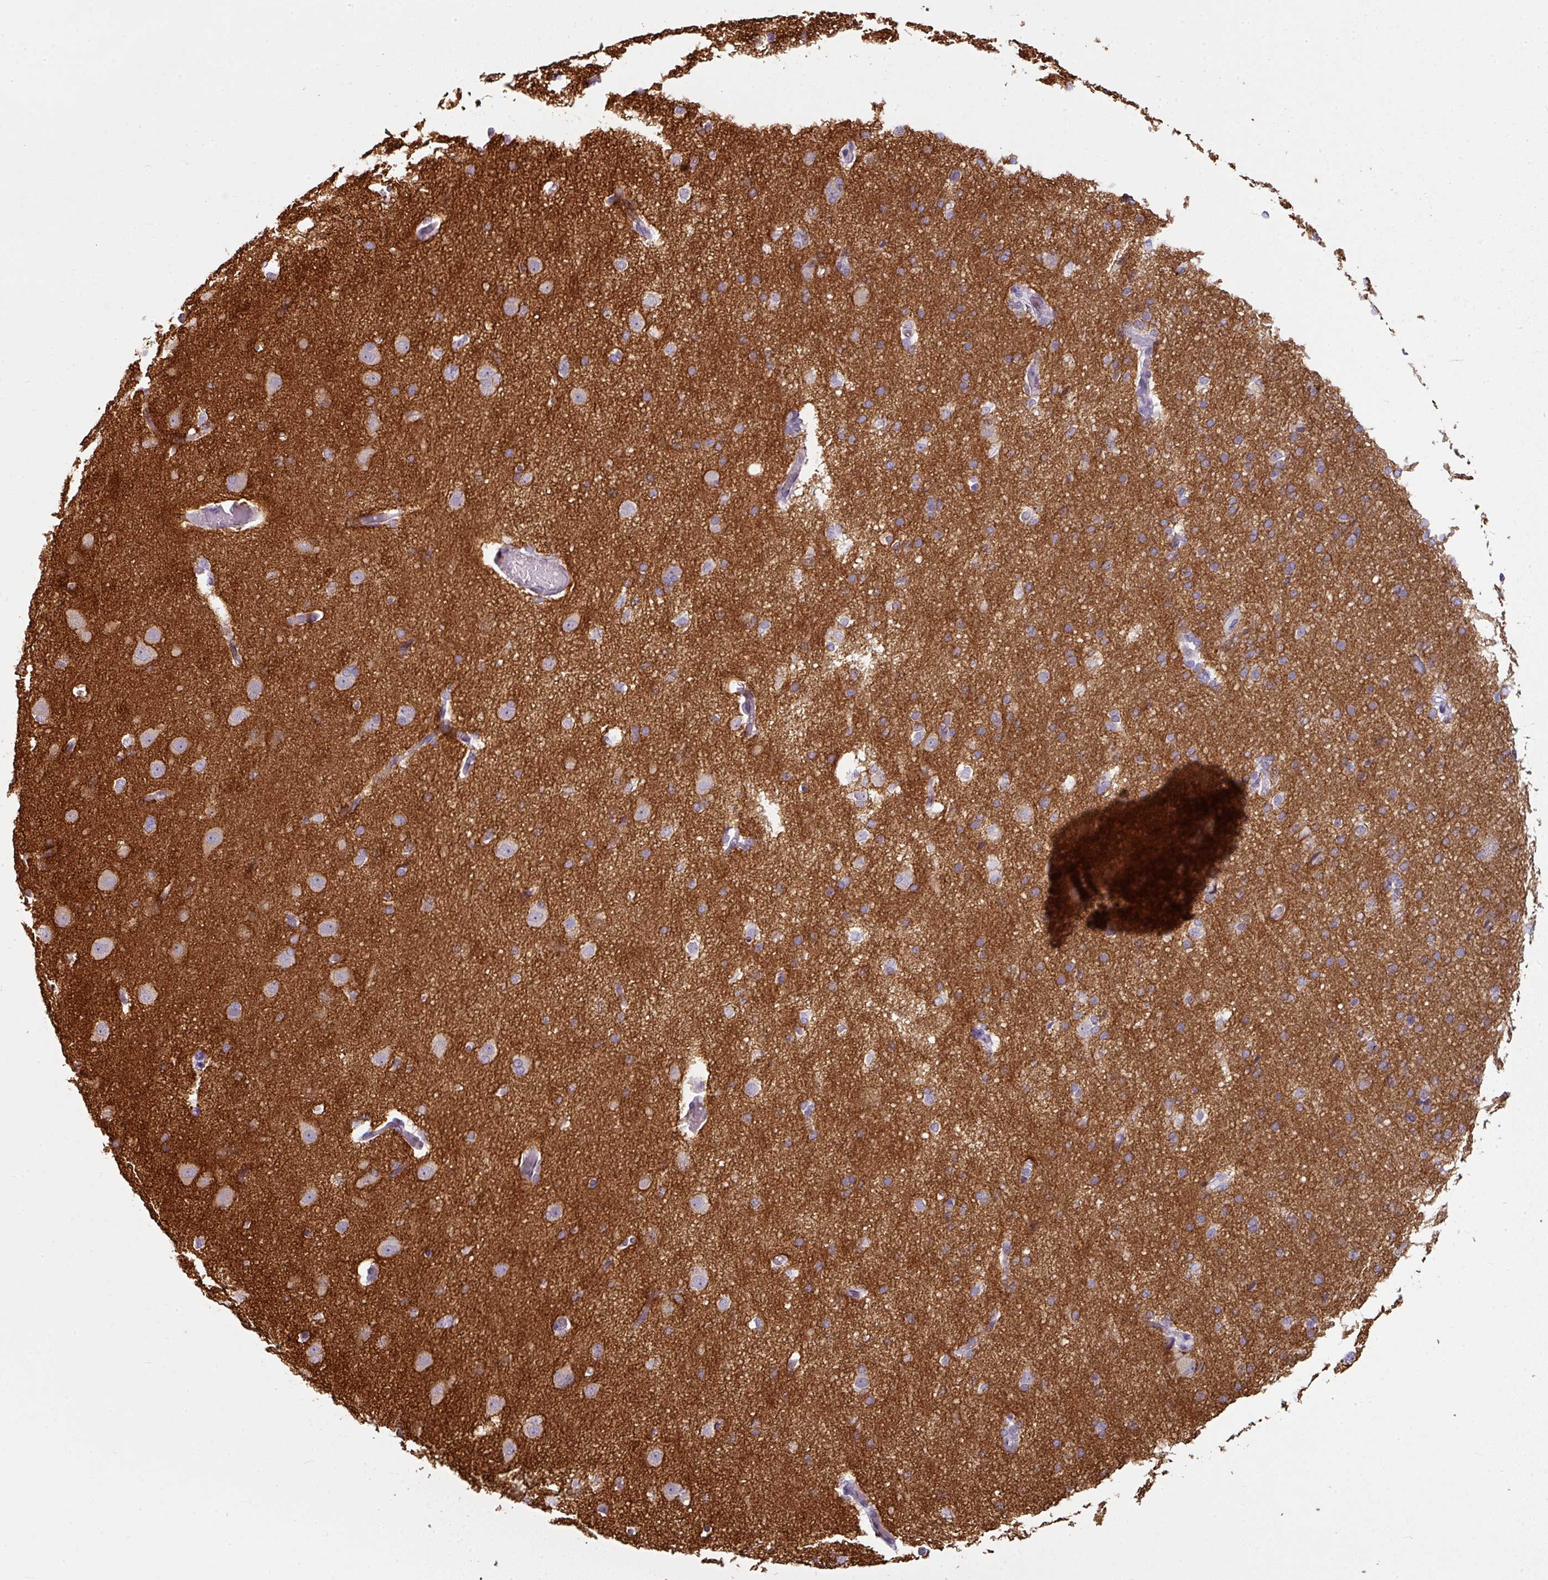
{"staining": {"intensity": "negative", "quantity": "none", "location": "none"}, "tissue": "cerebral cortex", "cell_type": "Endothelial cells", "image_type": "normal", "snomed": [{"axis": "morphology", "description": "Normal tissue, NOS"}, {"axis": "morphology", "description": "Inflammation, NOS"}, {"axis": "topography", "description": "Cerebral cortex"}], "caption": "This is an immunohistochemistry image of normal cerebral cortex. There is no expression in endothelial cells.", "gene": "SYT8", "patient": {"sex": "male", "age": 6}}